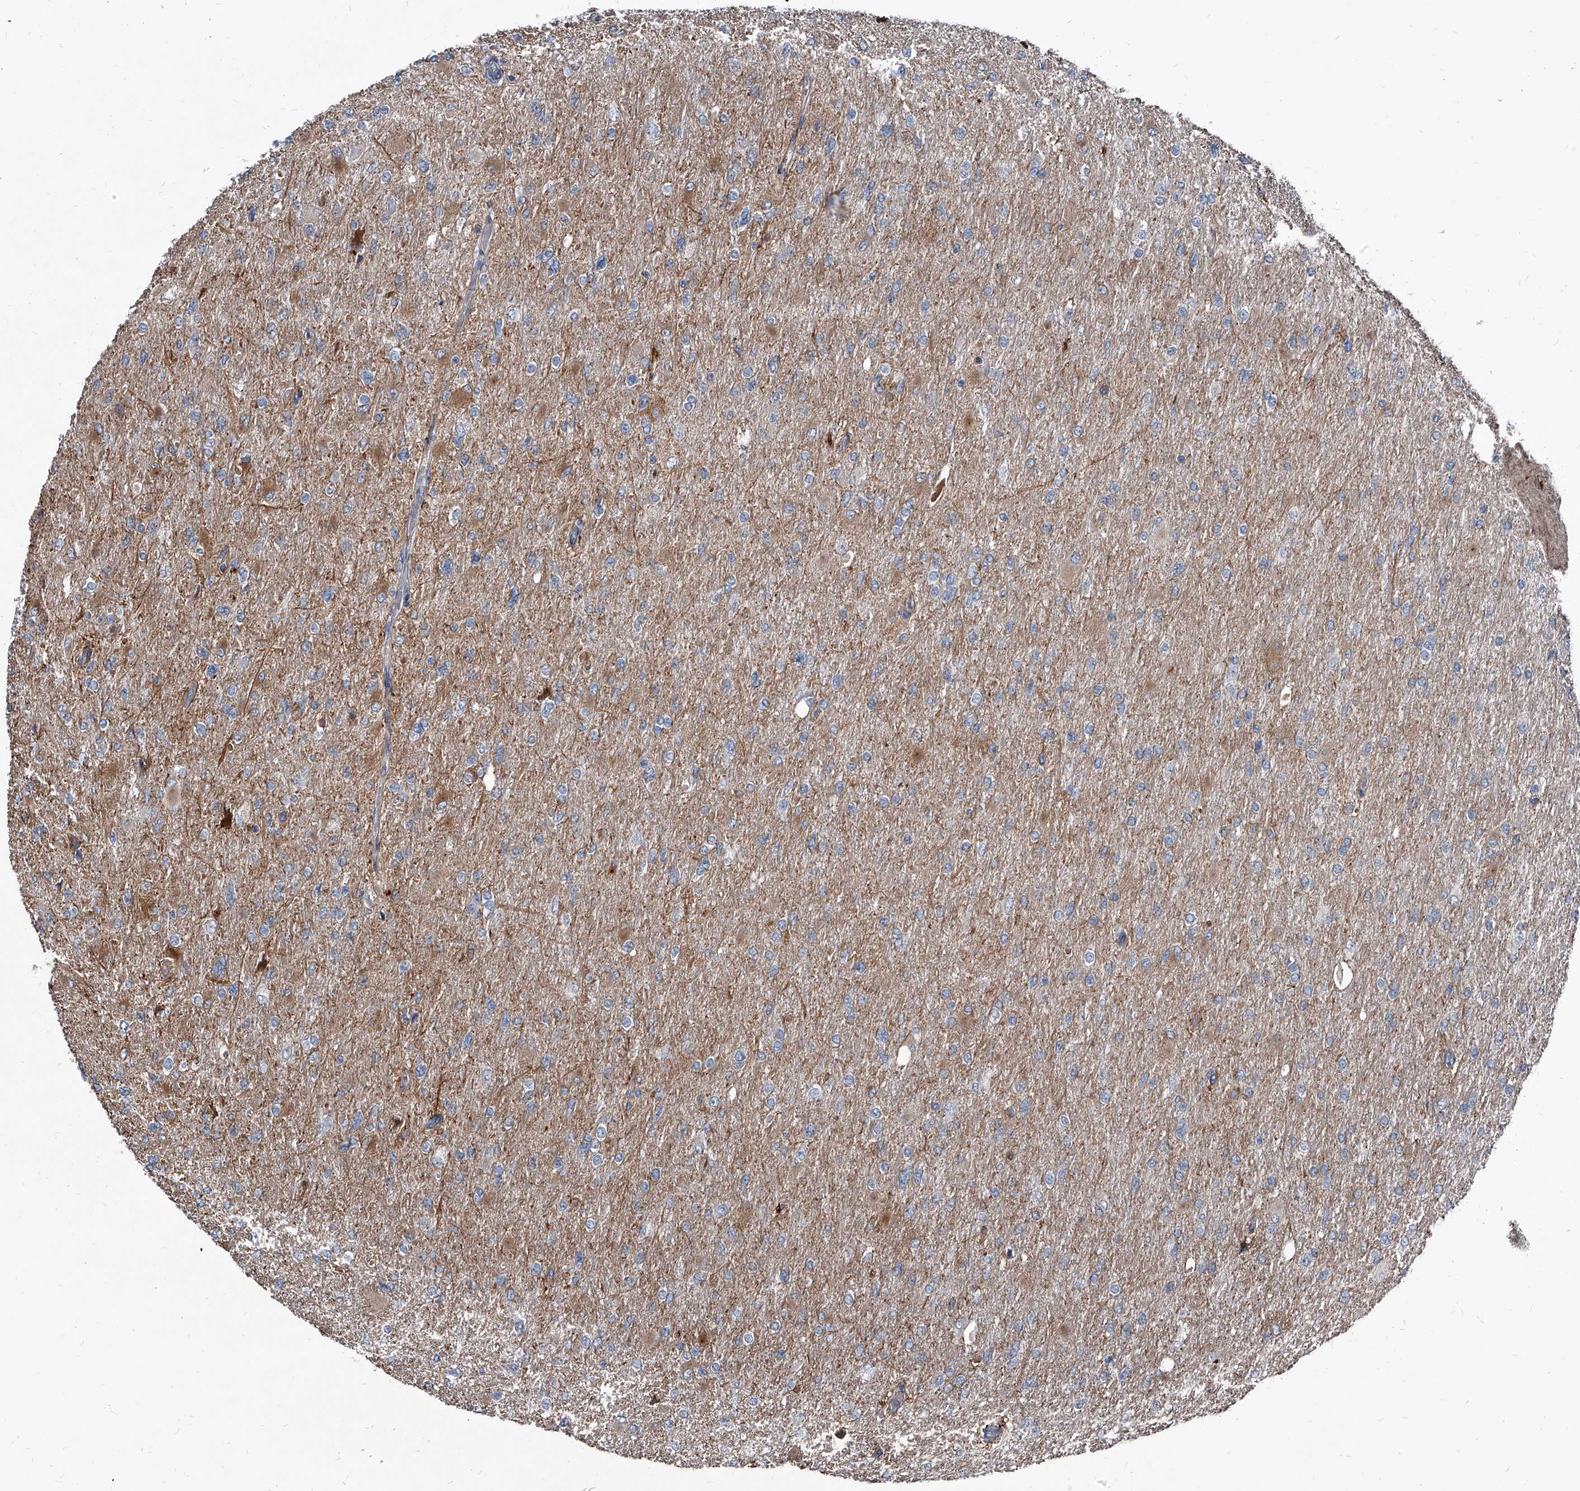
{"staining": {"intensity": "moderate", "quantity": "<25%", "location": "cytoplasmic/membranous"}, "tissue": "glioma", "cell_type": "Tumor cells", "image_type": "cancer", "snomed": [{"axis": "morphology", "description": "Glioma, malignant, High grade"}, {"axis": "topography", "description": "Cerebral cortex"}], "caption": "Malignant glioma (high-grade) stained for a protein exhibits moderate cytoplasmic/membranous positivity in tumor cells.", "gene": "PGLYRP3", "patient": {"sex": "female", "age": 36}}